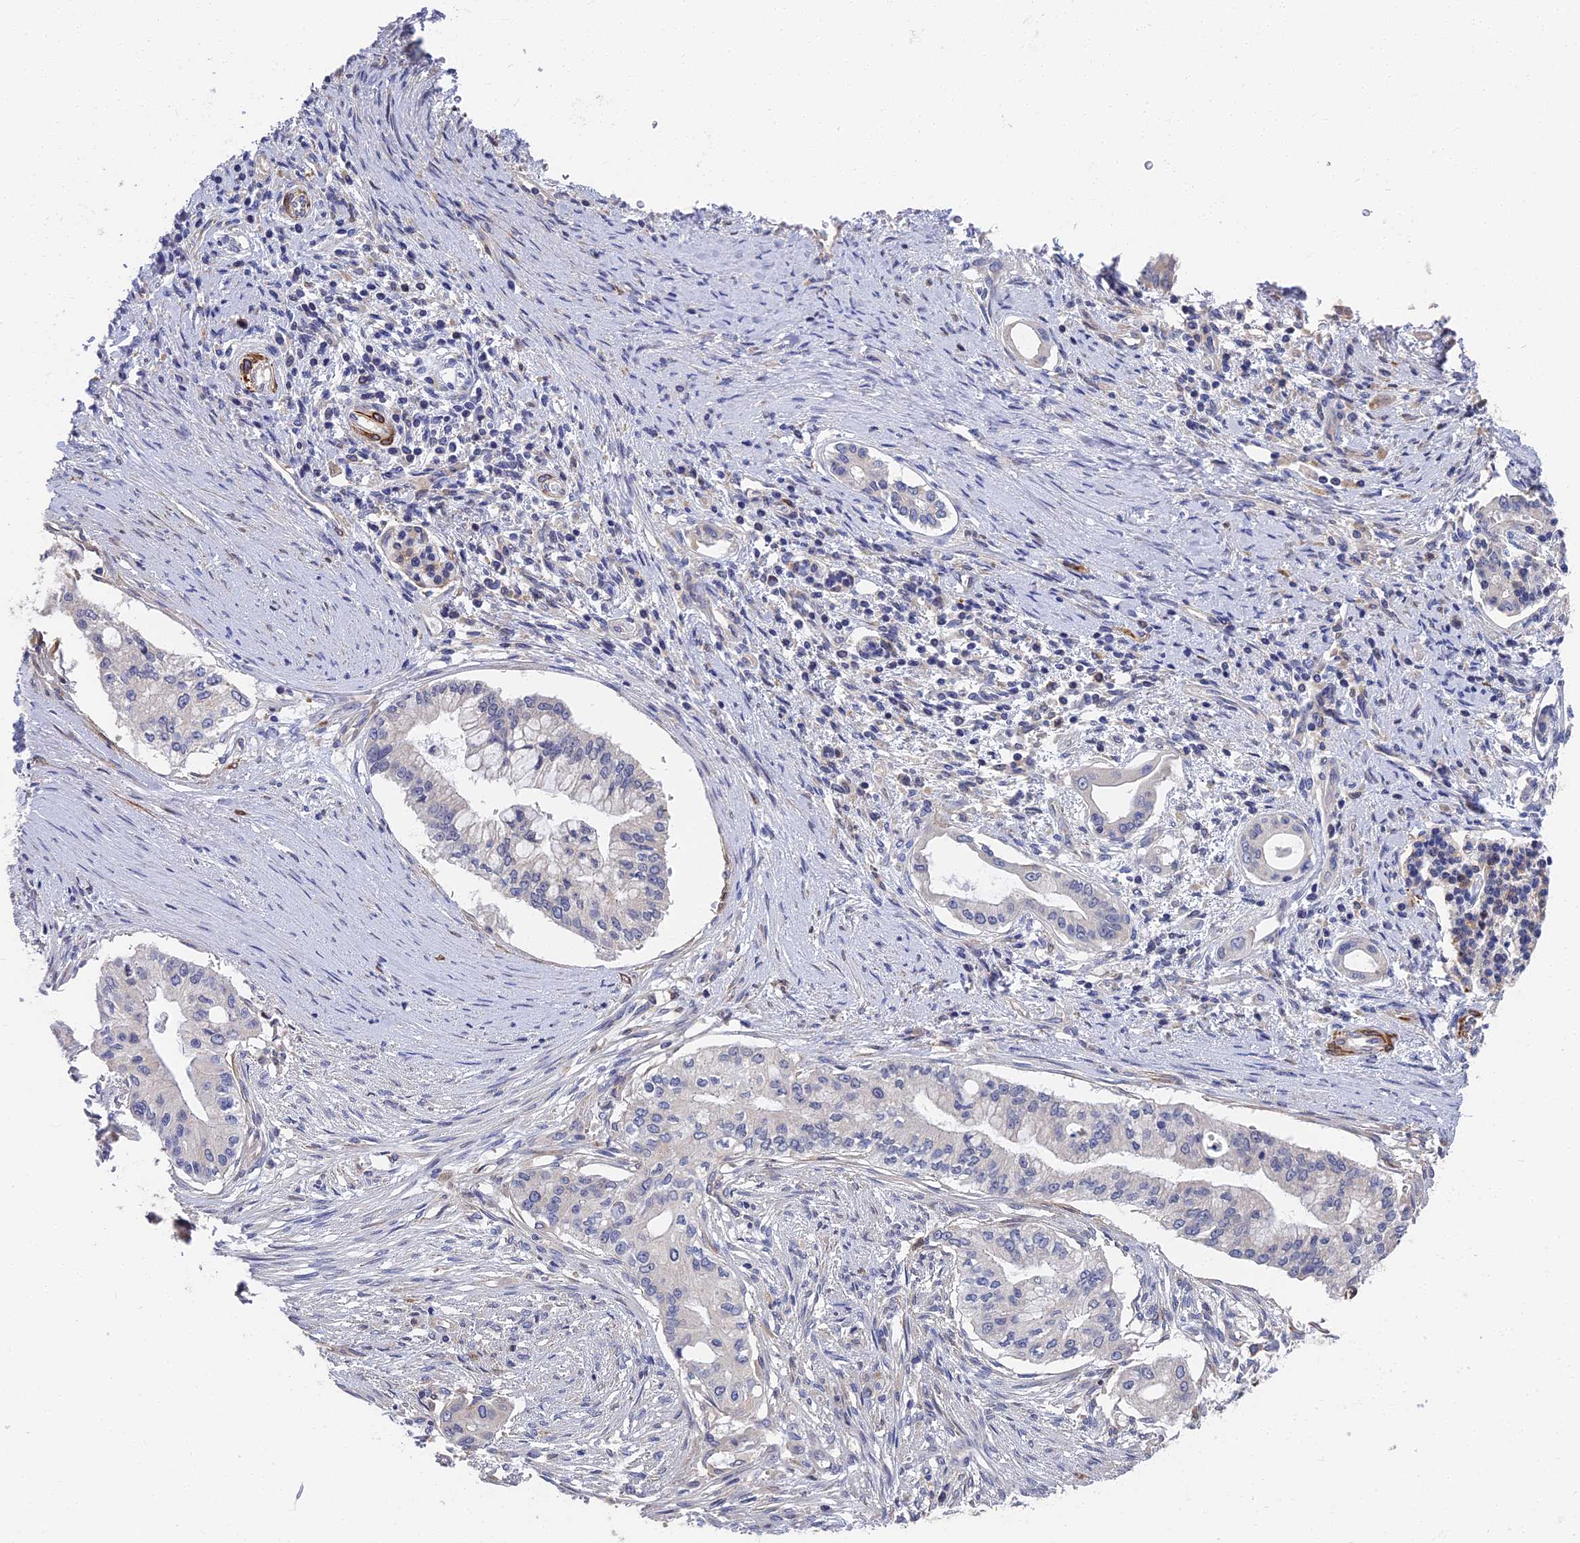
{"staining": {"intensity": "negative", "quantity": "none", "location": "none"}, "tissue": "pancreatic cancer", "cell_type": "Tumor cells", "image_type": "cancer", "snomed": [{"axis": "morphology", "description": "Adenocarcinoma, NOS"}, {"axis": "topography", "description": "Pancreas"}], "caption": "IHC histopathology image of human pancreatic adenocarcinoma stained for a protein (brown), which reveals no positivity in tumor cells.", "gene": "CCDC113", "patient": {"sex": "male", "age": 46}}